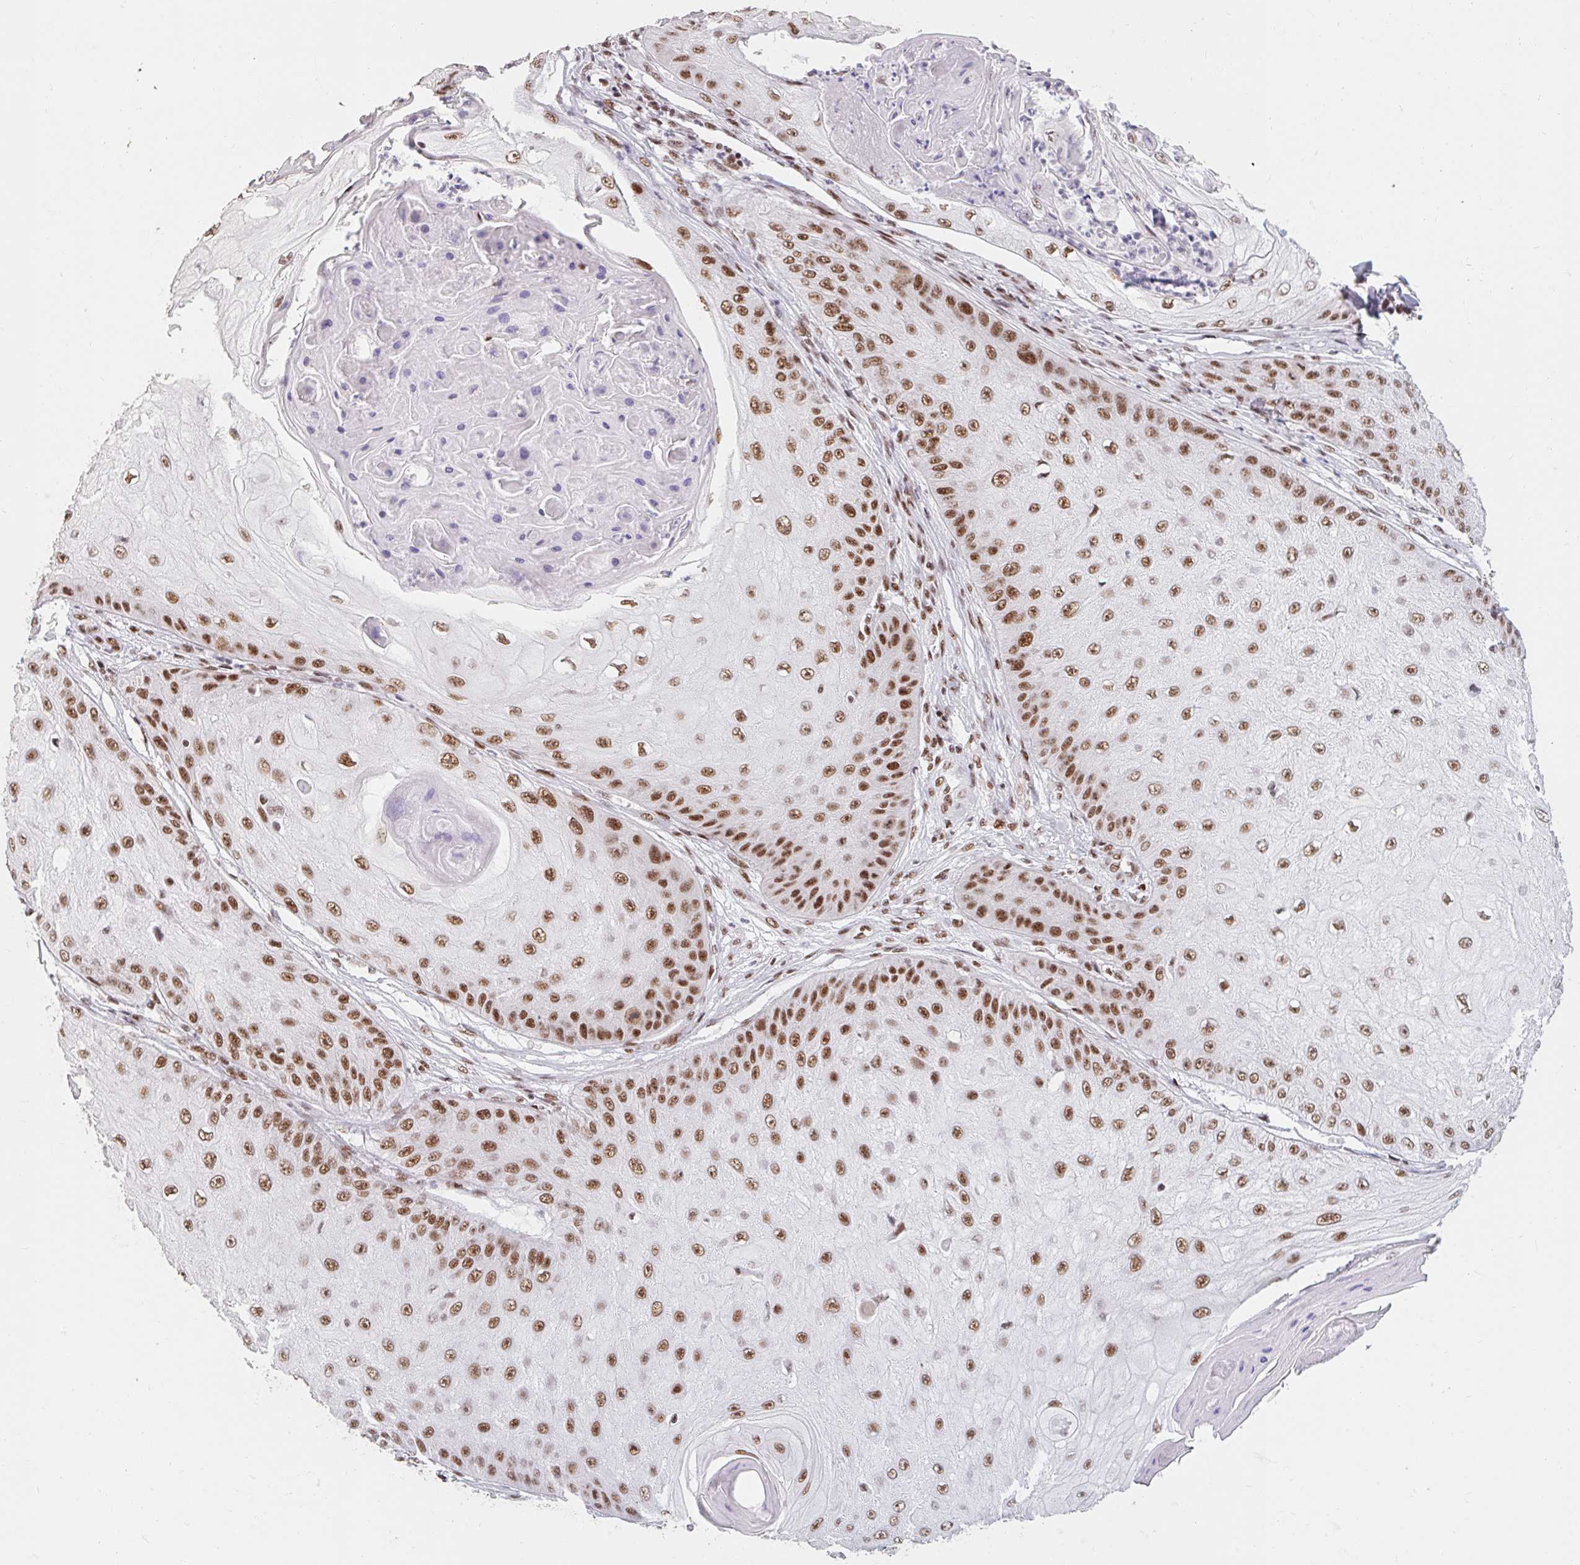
{"staining": {"intensity": "strong", "quantity": ">75%", "location": "nuclear"}, "tissue": "skin cancer", "cell_type": "Tumor cells", "image_type": "cancer", "snomed": [{"axis": "morphology", "description": "Squamous cell carcinoma, NOS"}, {"axis": "topography", "description": "Skin"}], "caption": "Approximately >75% of tumor cells in squamous cell carcinoma (skin) display strong nuclear protein staining as visualized by brown immunohistochemical staining.", "gene": "SRSF10", "patient": {"sex": "male", "age": 70}}